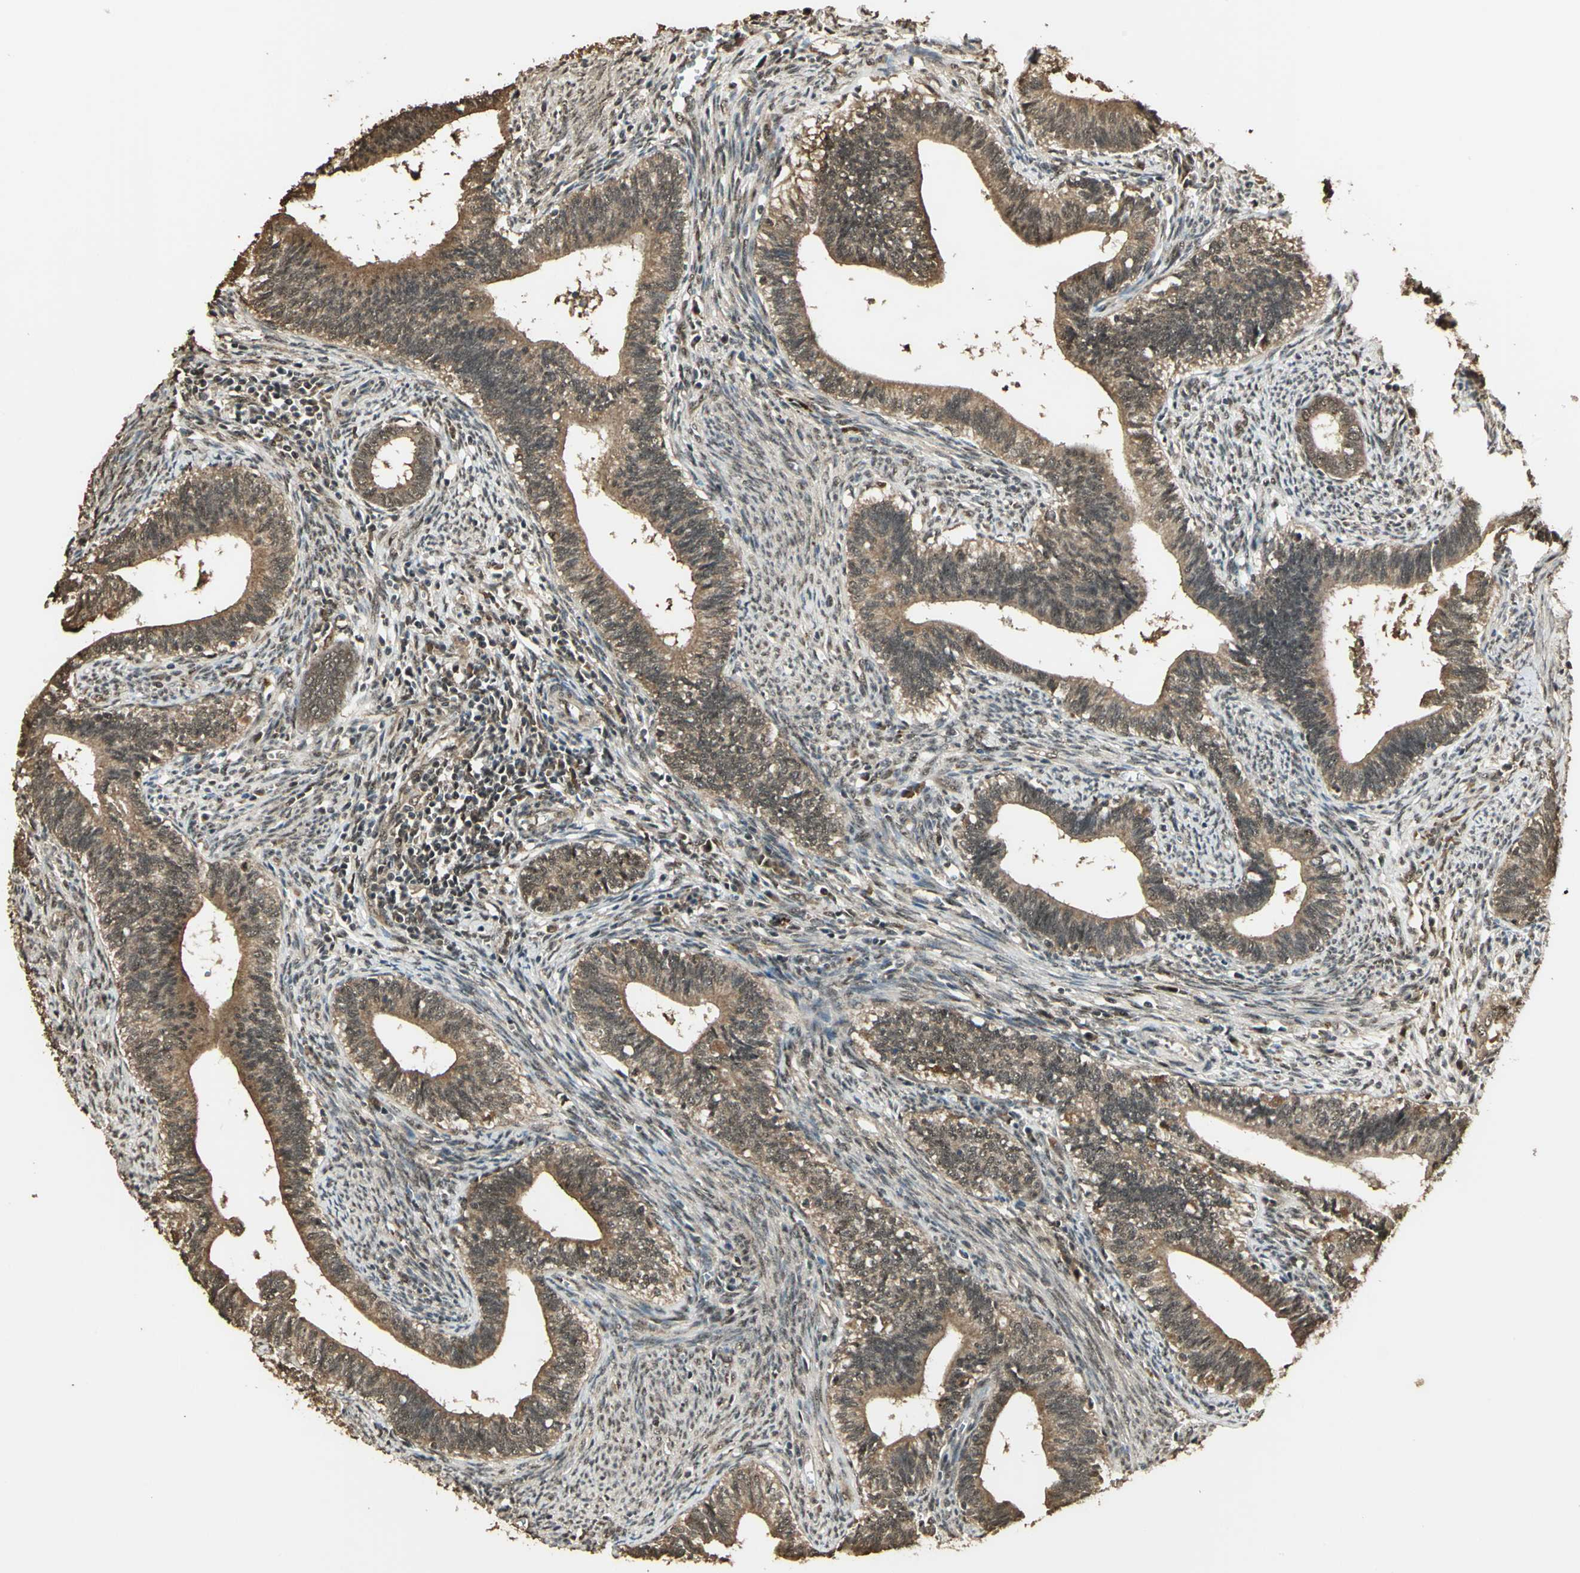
{"staining": {"intensity": "moderate", "quantity": ">75%", "location": "cytoplasmic/membranous"}, "tissue": "cervical cancer", "cell_type": "Tumor cells", "image_type": "cancer", "snomed": [{"axis": "morphology", "description": "Adenocarcinoma, NOS"}, {"axis": "topography", "description": "Cervix"}], "caption": "Immunohistochemical staining of cervical cancer exhibits medium levels of moderate cytoplasmic/membranous expression in approximately >75% of tumor cells. Nuclei are stained in blue.", "gene": "UCHL5", "patient": {"sex": "female", "age": 44}}